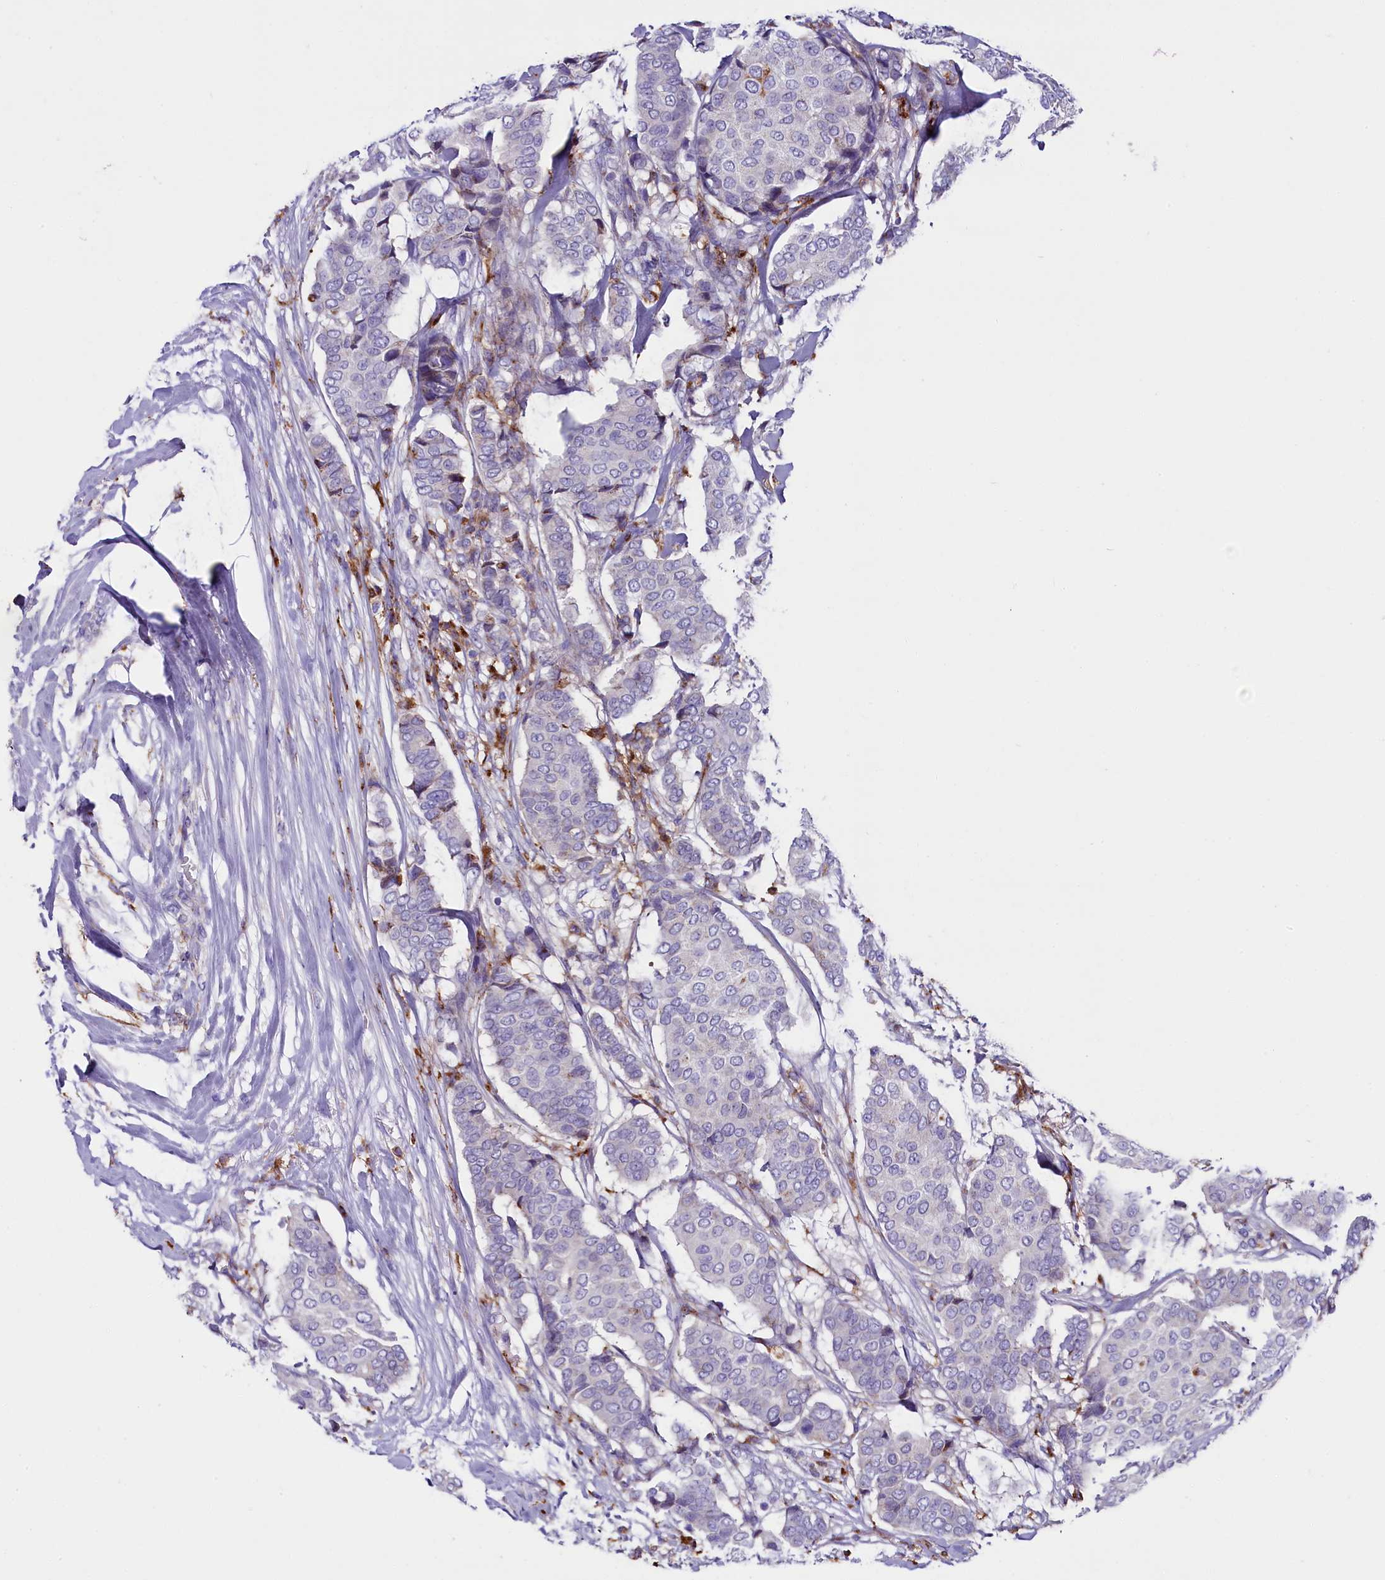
{"staining": {"intensity": "negative", "quantity": "none", "location": "none"}, "tissue": "breast cancer", "cell_type": "Tumor cells", "image_type": "cancer", "snomed": [{"axis": "morphology", "description": "Duct carcinoma"}, {"axis": "topography", "description": "Breast"}], "caption": "Tumor cells are negative for protein expression in human breast cancer. (Brightfield microscopy of DAB immunohistochemistry (IHC) at high magnification).", "gene": "IL20RA", "patient": {"sex": "female", "age": 75}}